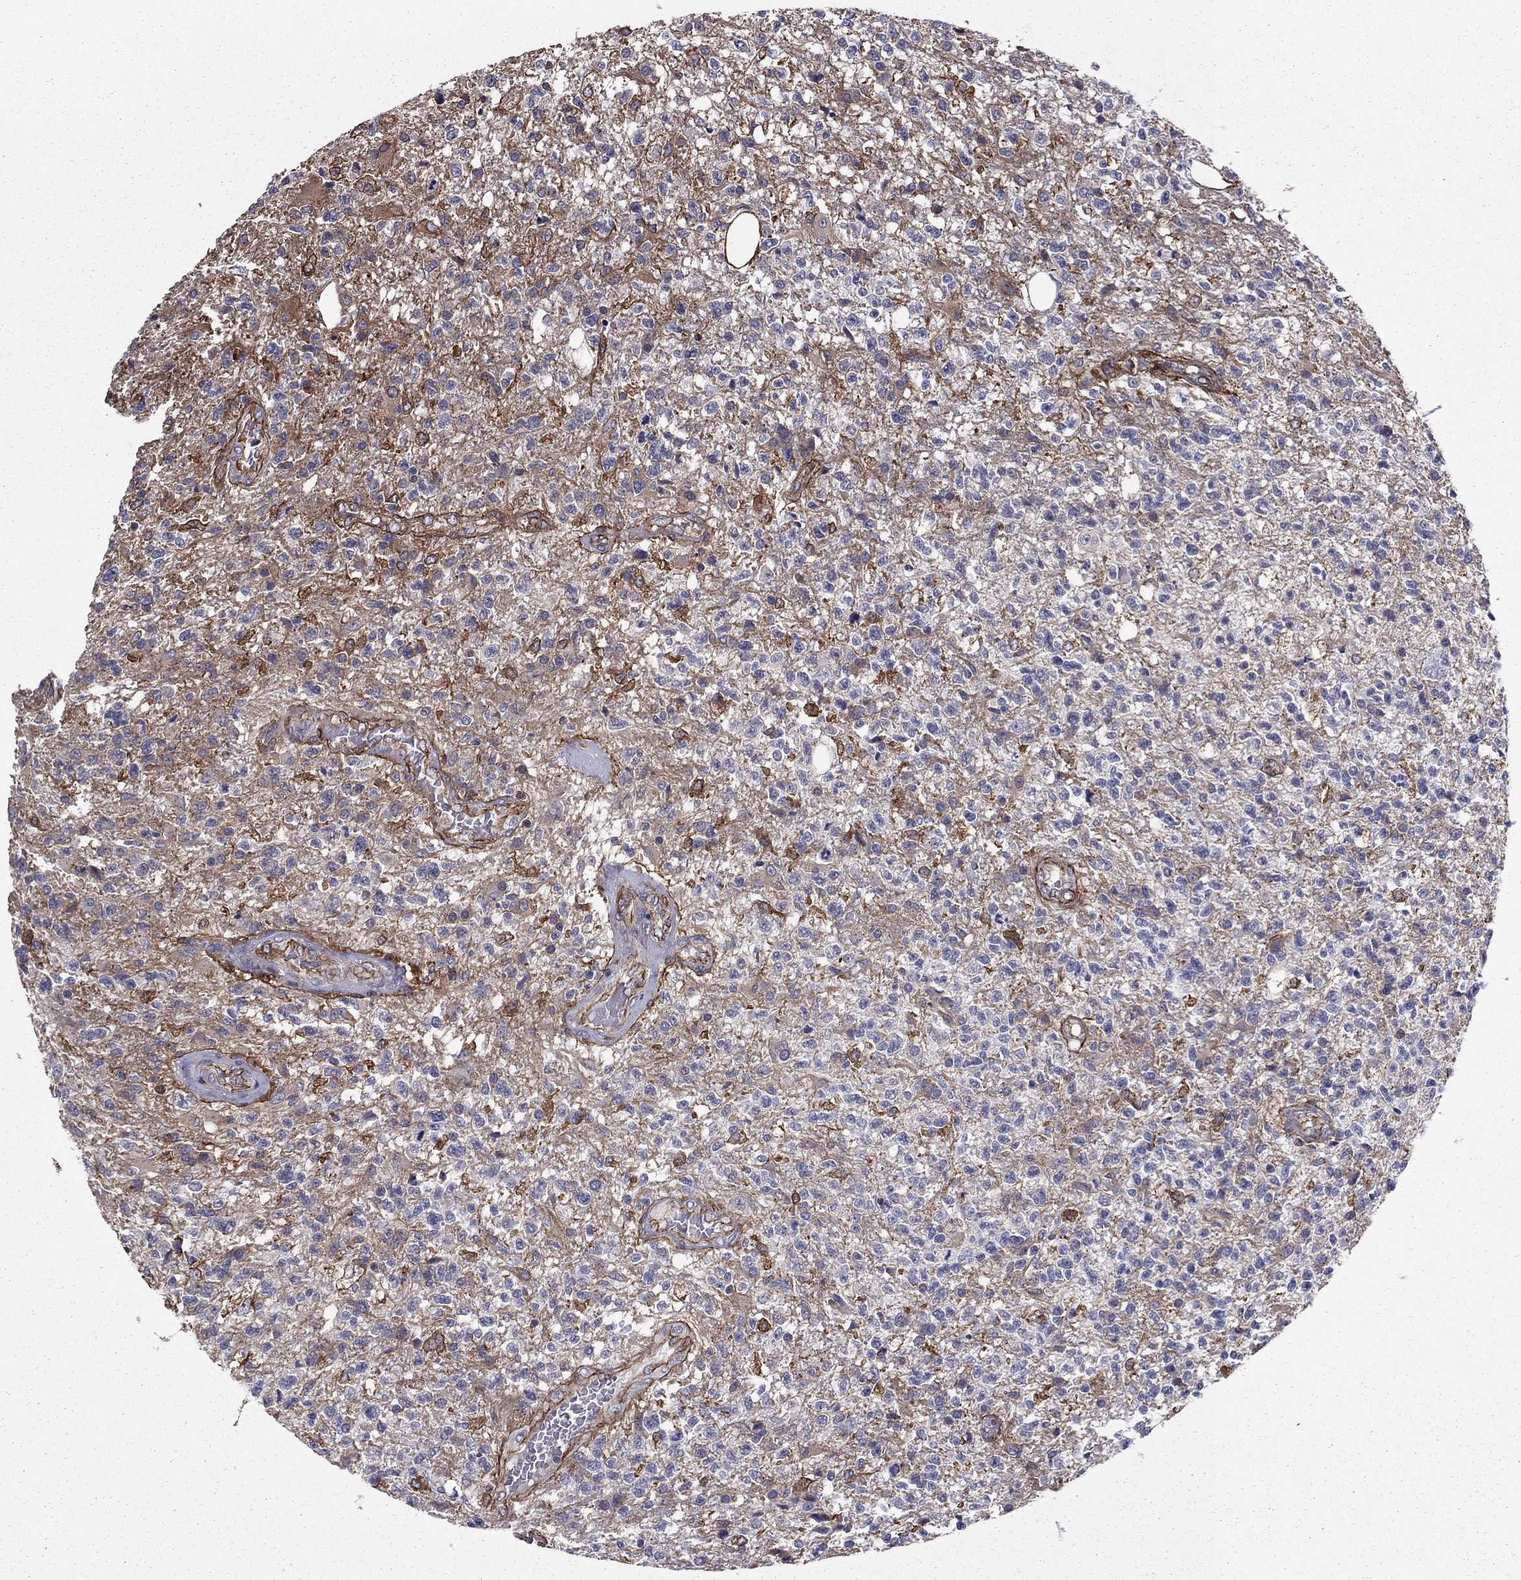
{"staining": {"intensity": "strong", "quantity": "<25%", "location": "cytoplasmic/membranous"}, "tissue": "glioma", "cell_type": "Tumor cells", "image_type": "cancer", "snomed": [{"axis": "morphology", "description": "Glioma, malignant, High grade"}, {"axis": "topography", "description": "Brain"}], "caption": "Strong cytoplasmic/membranous positivity for a protein is present in about <25% of tumor cells of malignant glioma (high-grade) using IHC.", "gene": "SHMT1", "patient": {"sex": "male", "age": 56}}